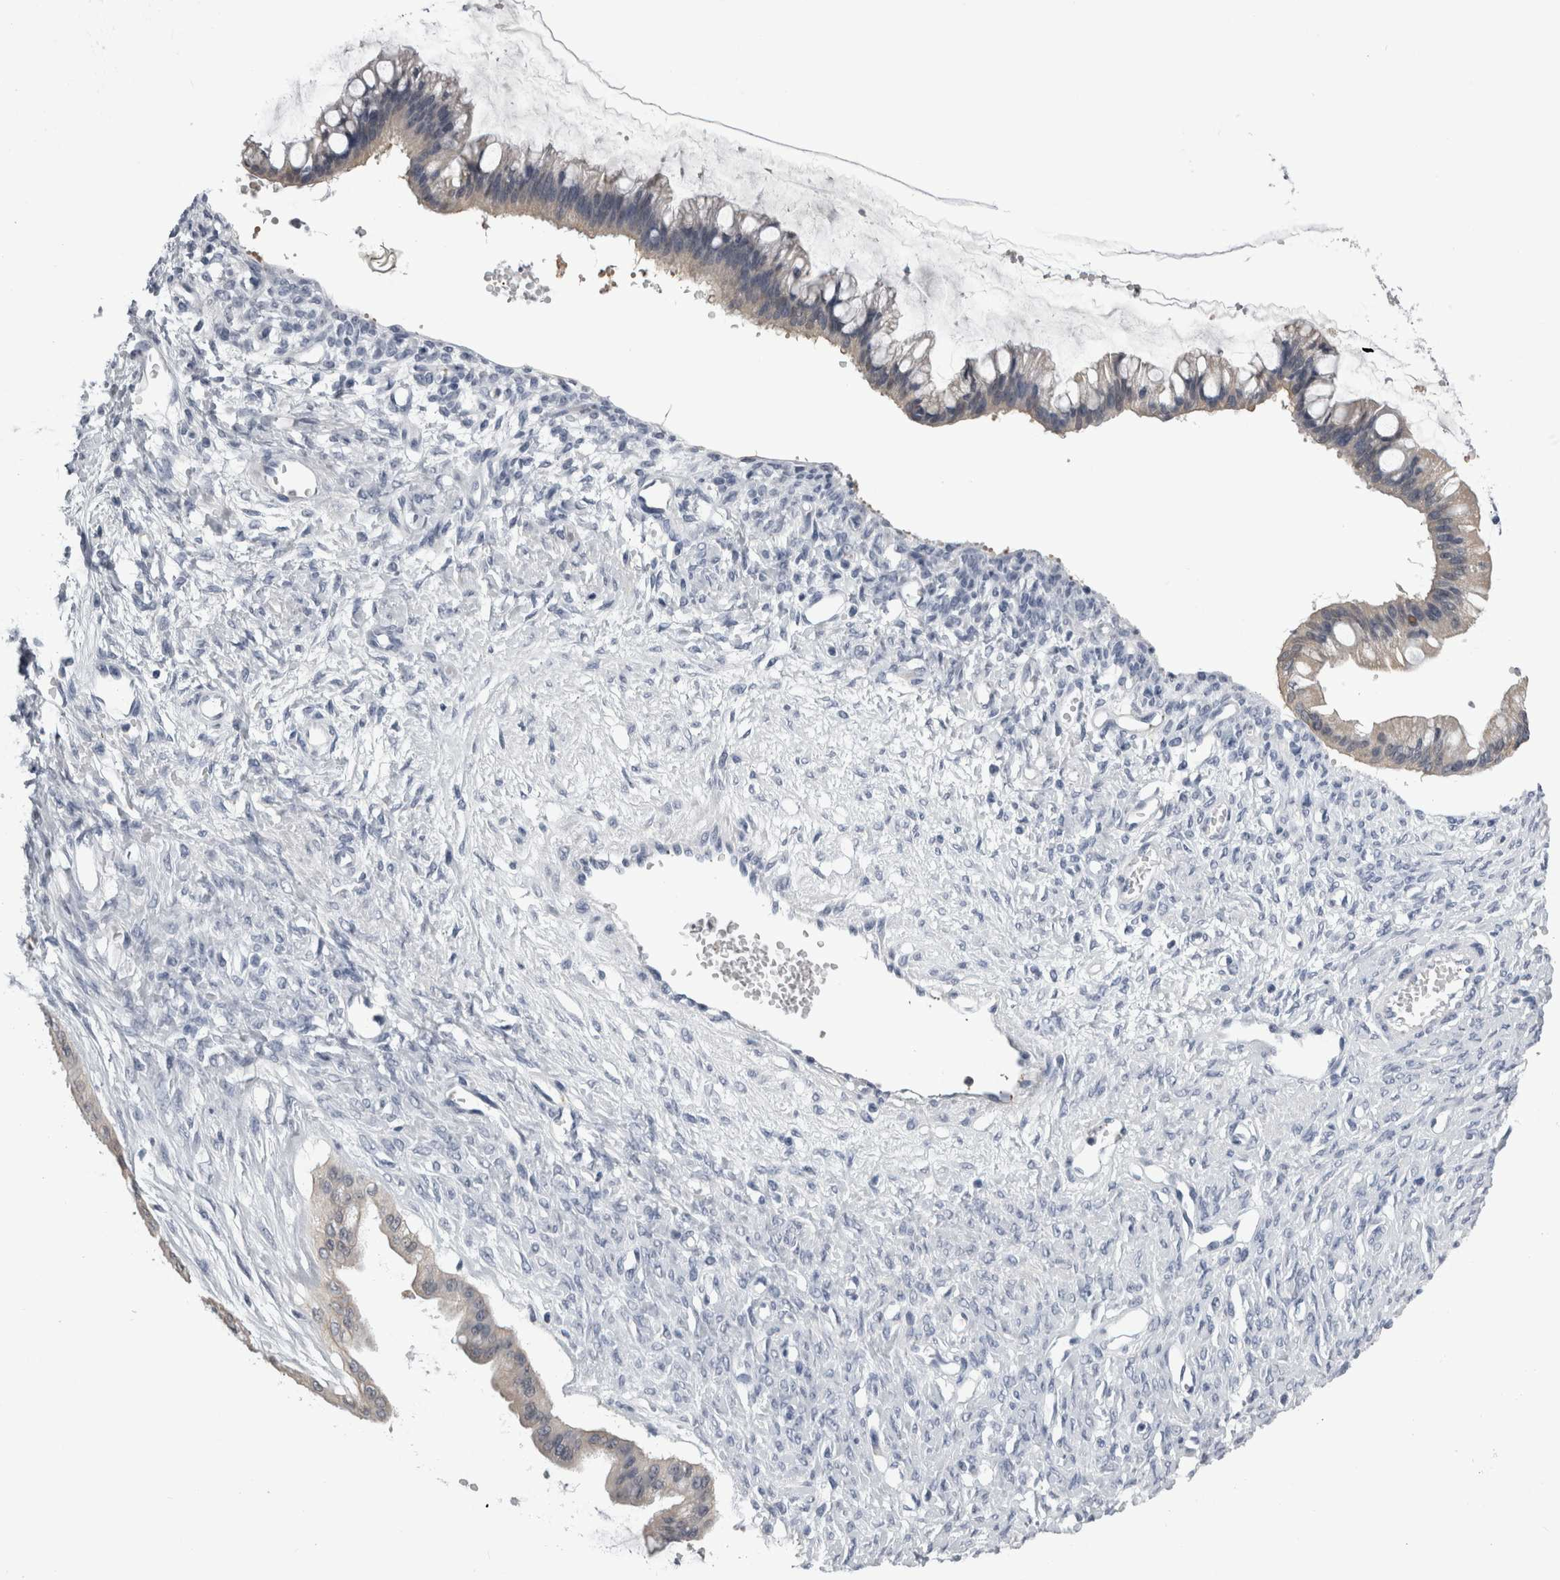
{"staining": {"intensity": "negative", "quantity": "none", "location": "none"}, "tissue": "ovarian cancer", "cell_type": "Tumor cells", "image_type": "cancer", "snomed": [{"axis": "morphology", "description": "Cystadenocarcinoma, mucinous, NOS"}, {"axis": "topography", "description": "Ovary"}], "caption": "An immunohistochemistry histopathology image of mucinous cystadenocarcinoma (ovarian) is shown. There is no staining in tumor cells of mucinous cystadenocarcinoma (ovarian).", "gene": "ALDH8A1", "patient": {"sex": "female", "age": 73}}